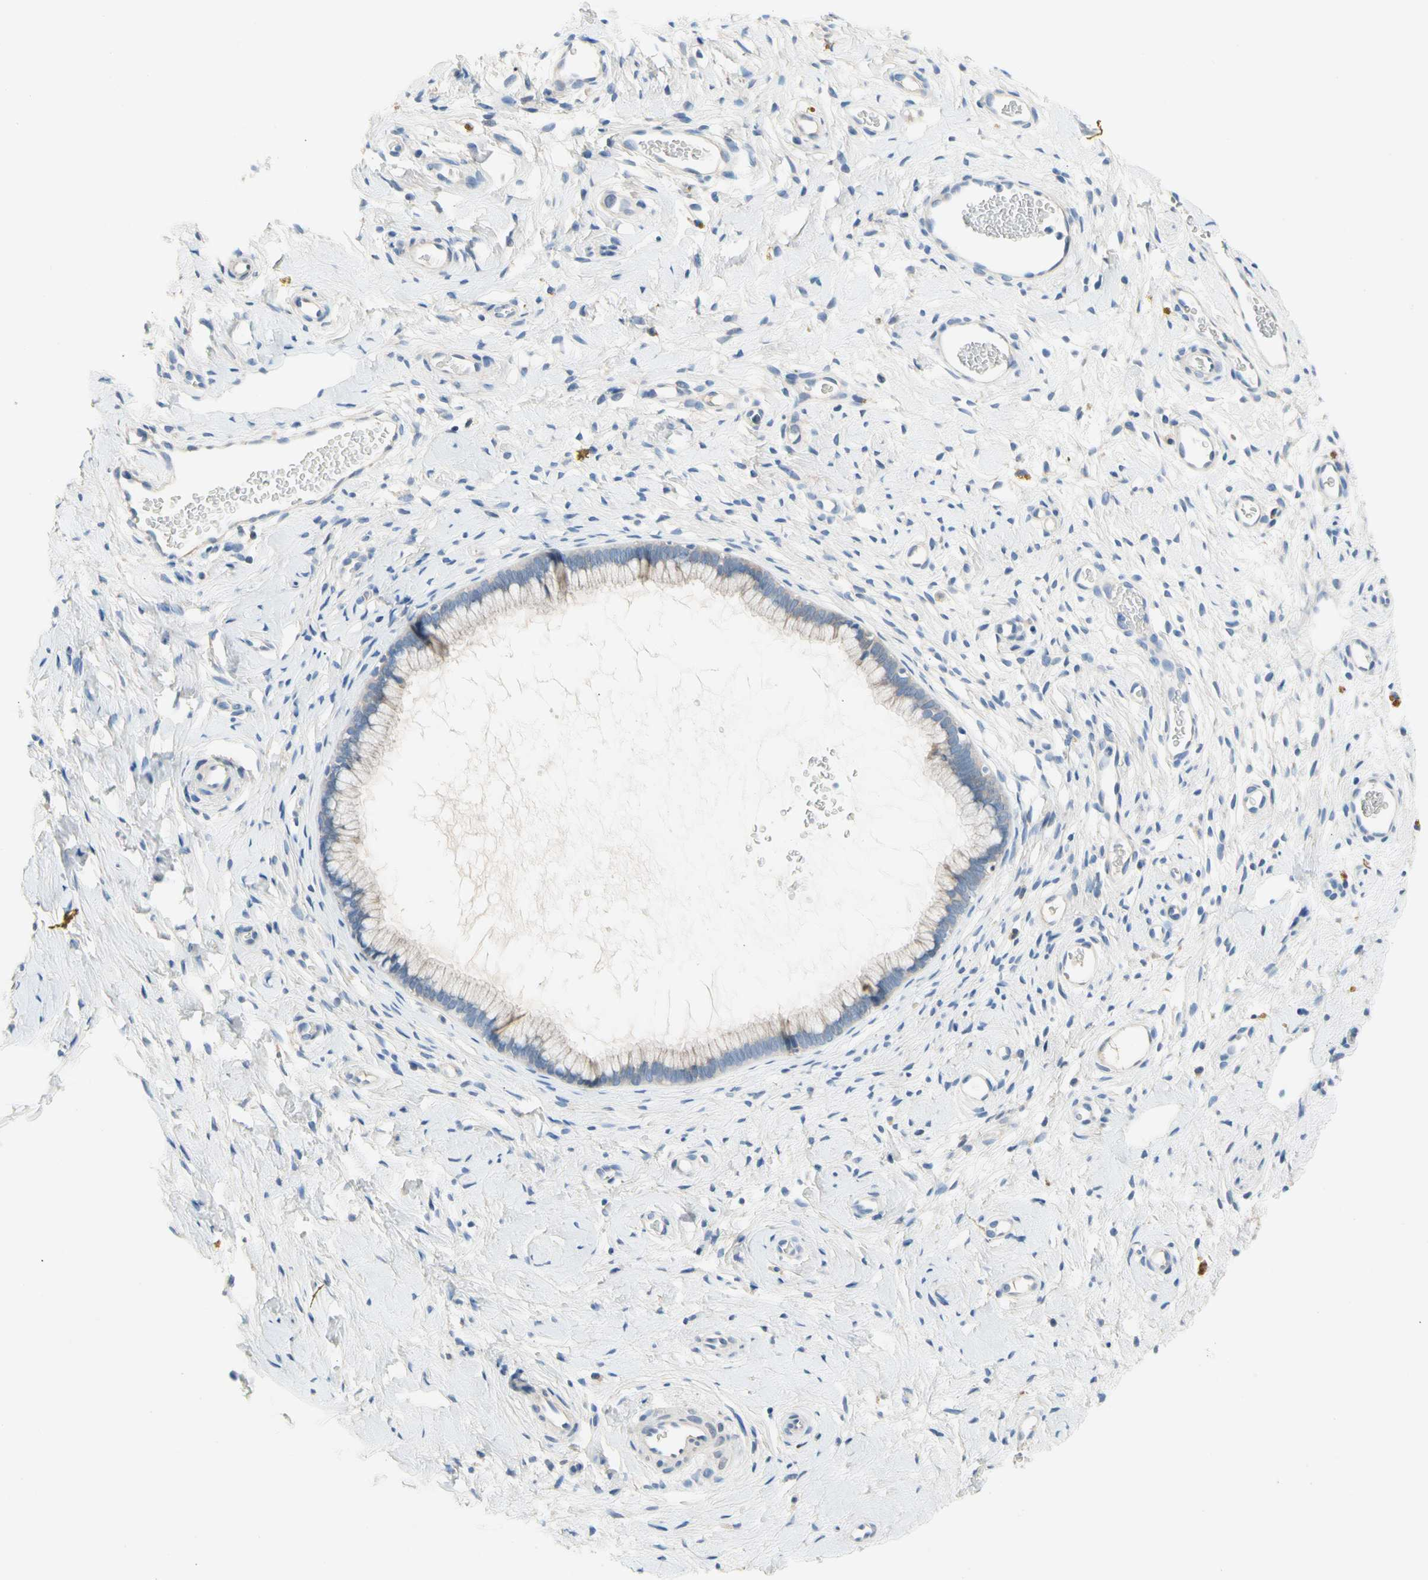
{"staining": {"intensity": "negative", "quantity": "none", "location": "none"}, "tissue": "cervix", "cell_type": "Glandular cells", "image_type": "normal", "snomed": [{"axis": "morphology", "description": "Normal tissue, NOS"}, {"axis": "topography", "description": "Cervix"}], "caption": "A photomicrograph of cervix stained for a protein displays no brown staining in glandular cells. (Brightfield microscopy of DAB immunohistochemistry at high magnification).", "gene": "CA14", "patient": {"sex": "female", "age": 65}}